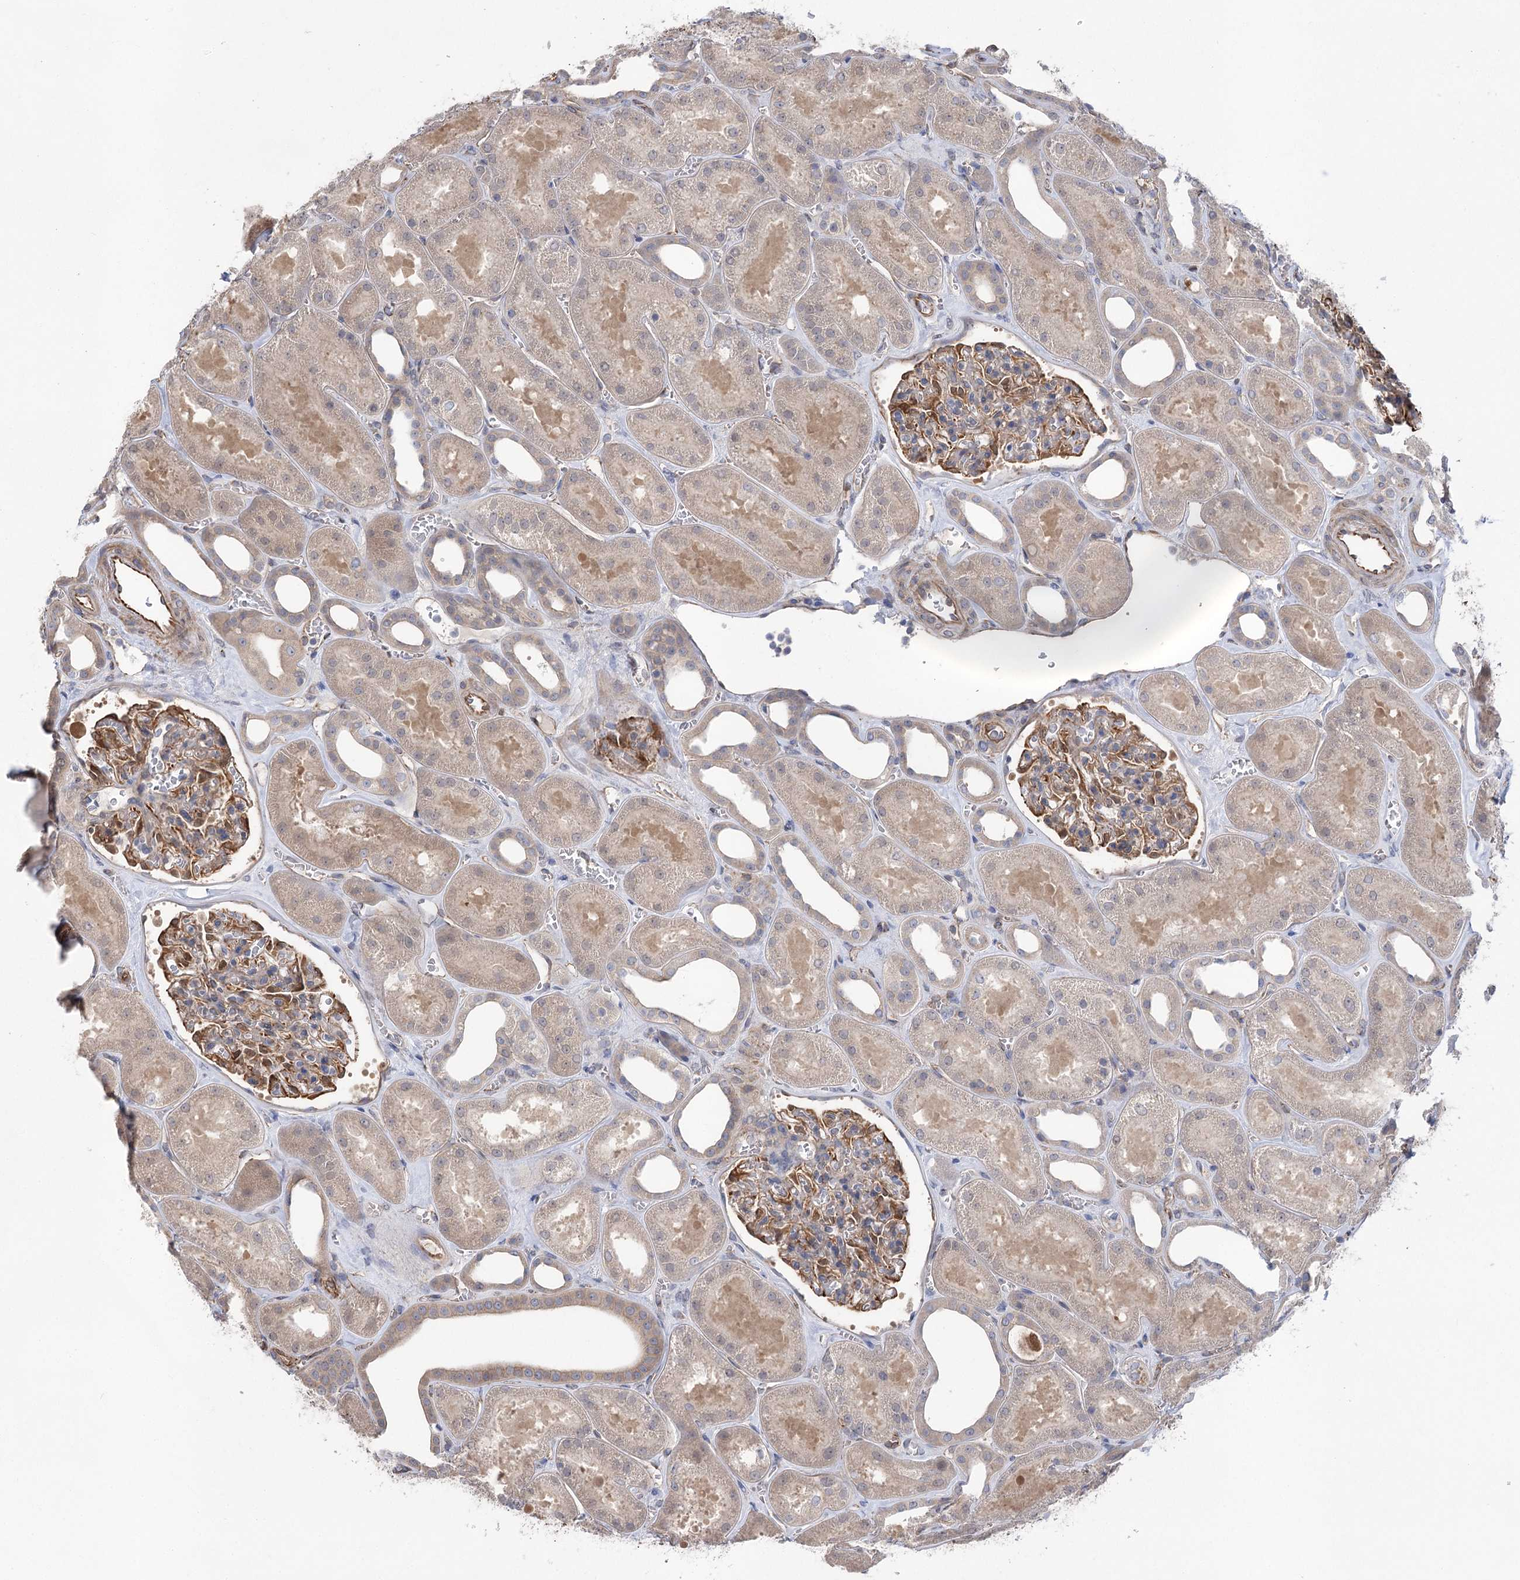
{"staining": {"intensity": "moderate", "quantity": "25%-75%", "location": "cytoplasmic/membranous"}, "tissue": "kidney", "cell_type": "Cells in glomeruli", "image_type": "normal", "snomed": [{"axis": "morphology", "description": "Normal tissue, NOS"}, {"axis": "morphology", "description": "Adenocarcinoma, NOS"}, {"axis": "topography", "description": "Kidney"}], "caption": "Human kidney stained with a brown dye reveals moderate cytoplasmic/membranous positive staining in approximately 25%-75% of cells in glomeruli.", "gene": "RWDD4", "patient": {"sex": "female", "age": 68}}